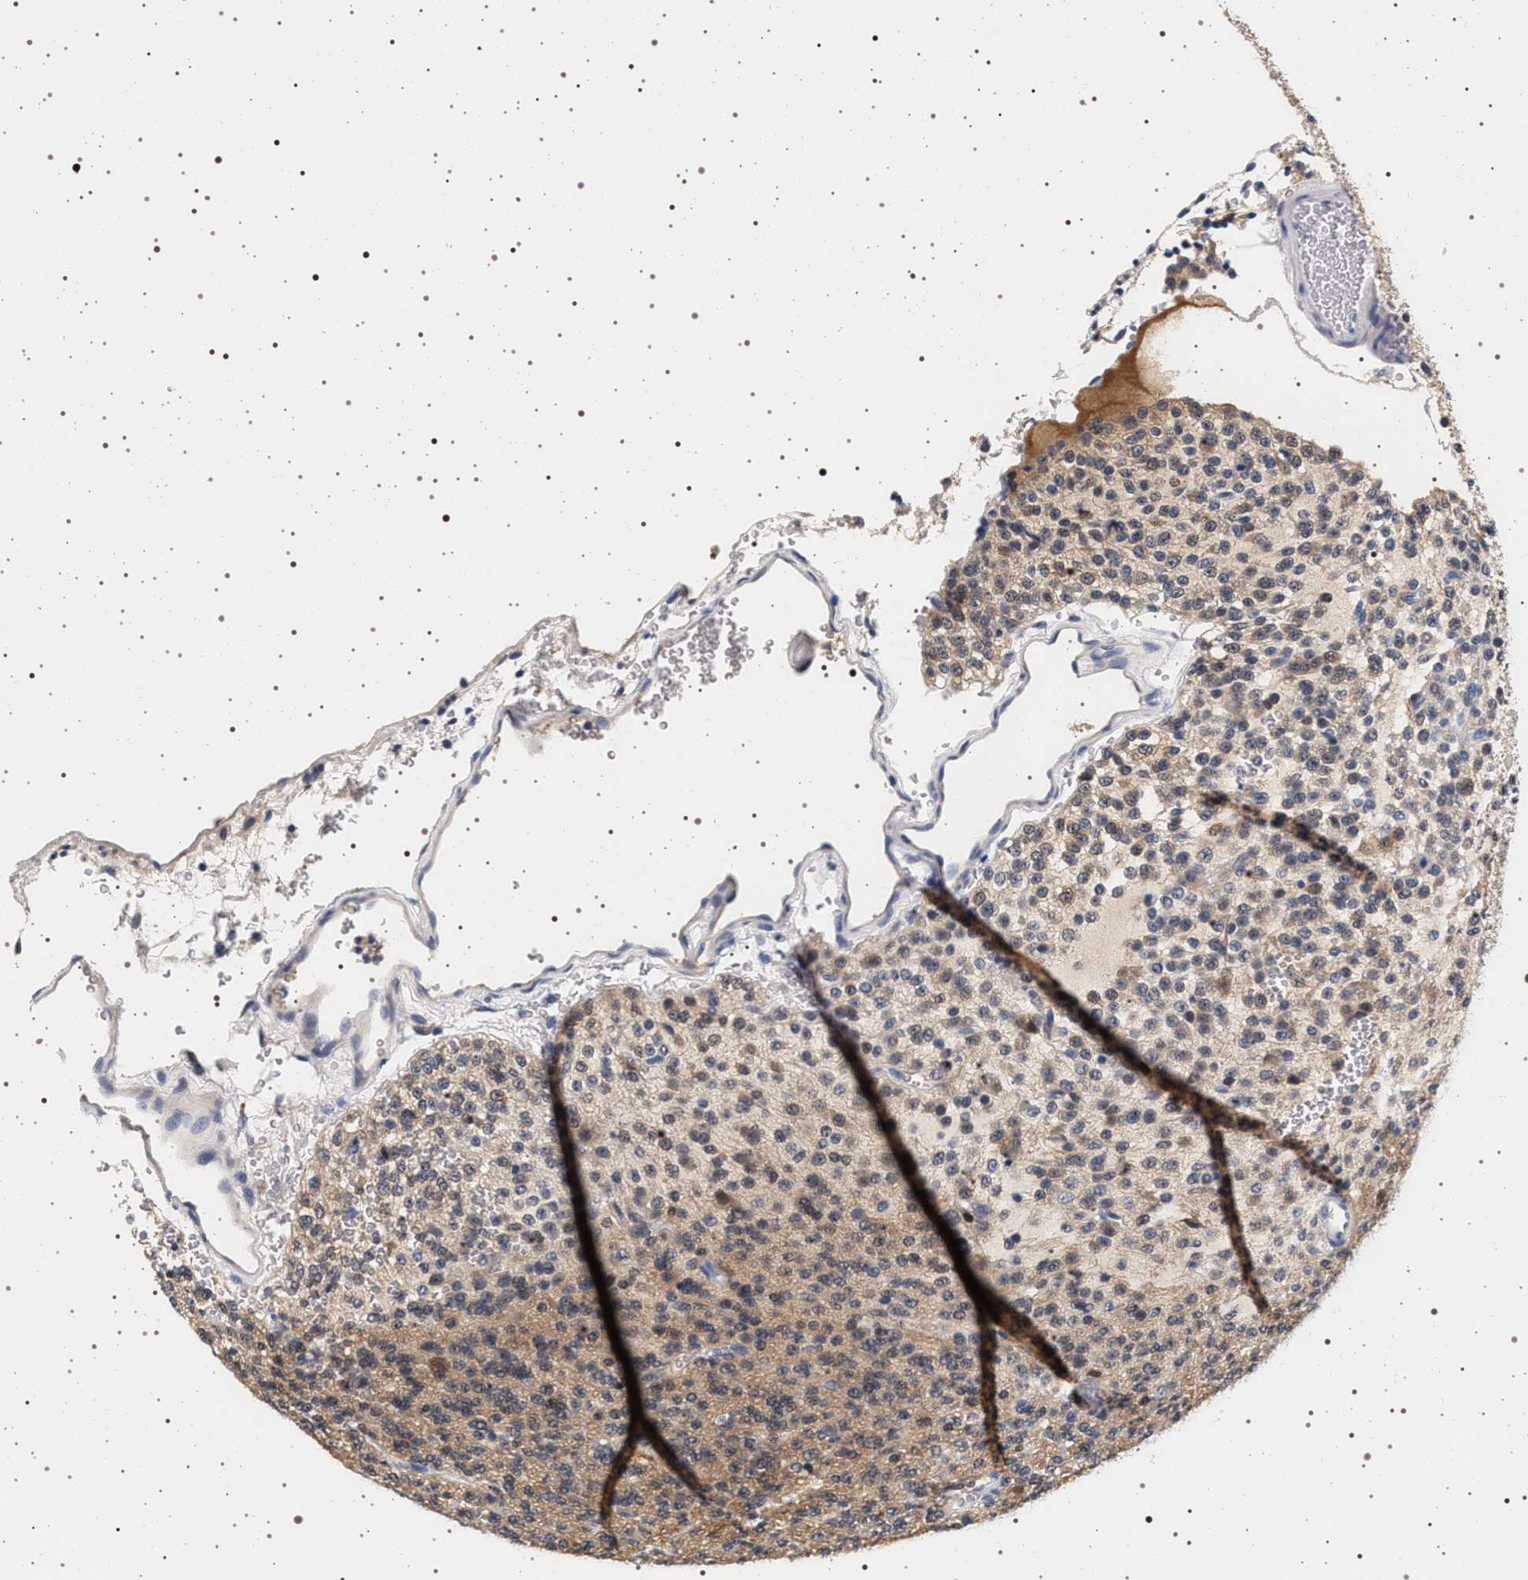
{"staining": {"intensity": "moderate", "quantity": "<25%", "location": "cytoplasmic/membranous"}, "tissue": "glioma", "cell_type": "Tumor cells", "image_type": "cancer", "snomed": [{"axis": "morphology", "description": "Glioma, malignant, Low grade"}, {"axis": "topography", "description": "Brain"}], "caption": "A high-resolution histopathology image shows immunohistochemistry staining of malignant low-grade glioma, which demonstrates moderate cytoplasmic/membranous expression in approximately <25% of tumor cells. (Brightfield microscopy of DAB IHC at high magnification).", "gene": "MAPK10", "patient": {"sex": "male", "age": 38}}